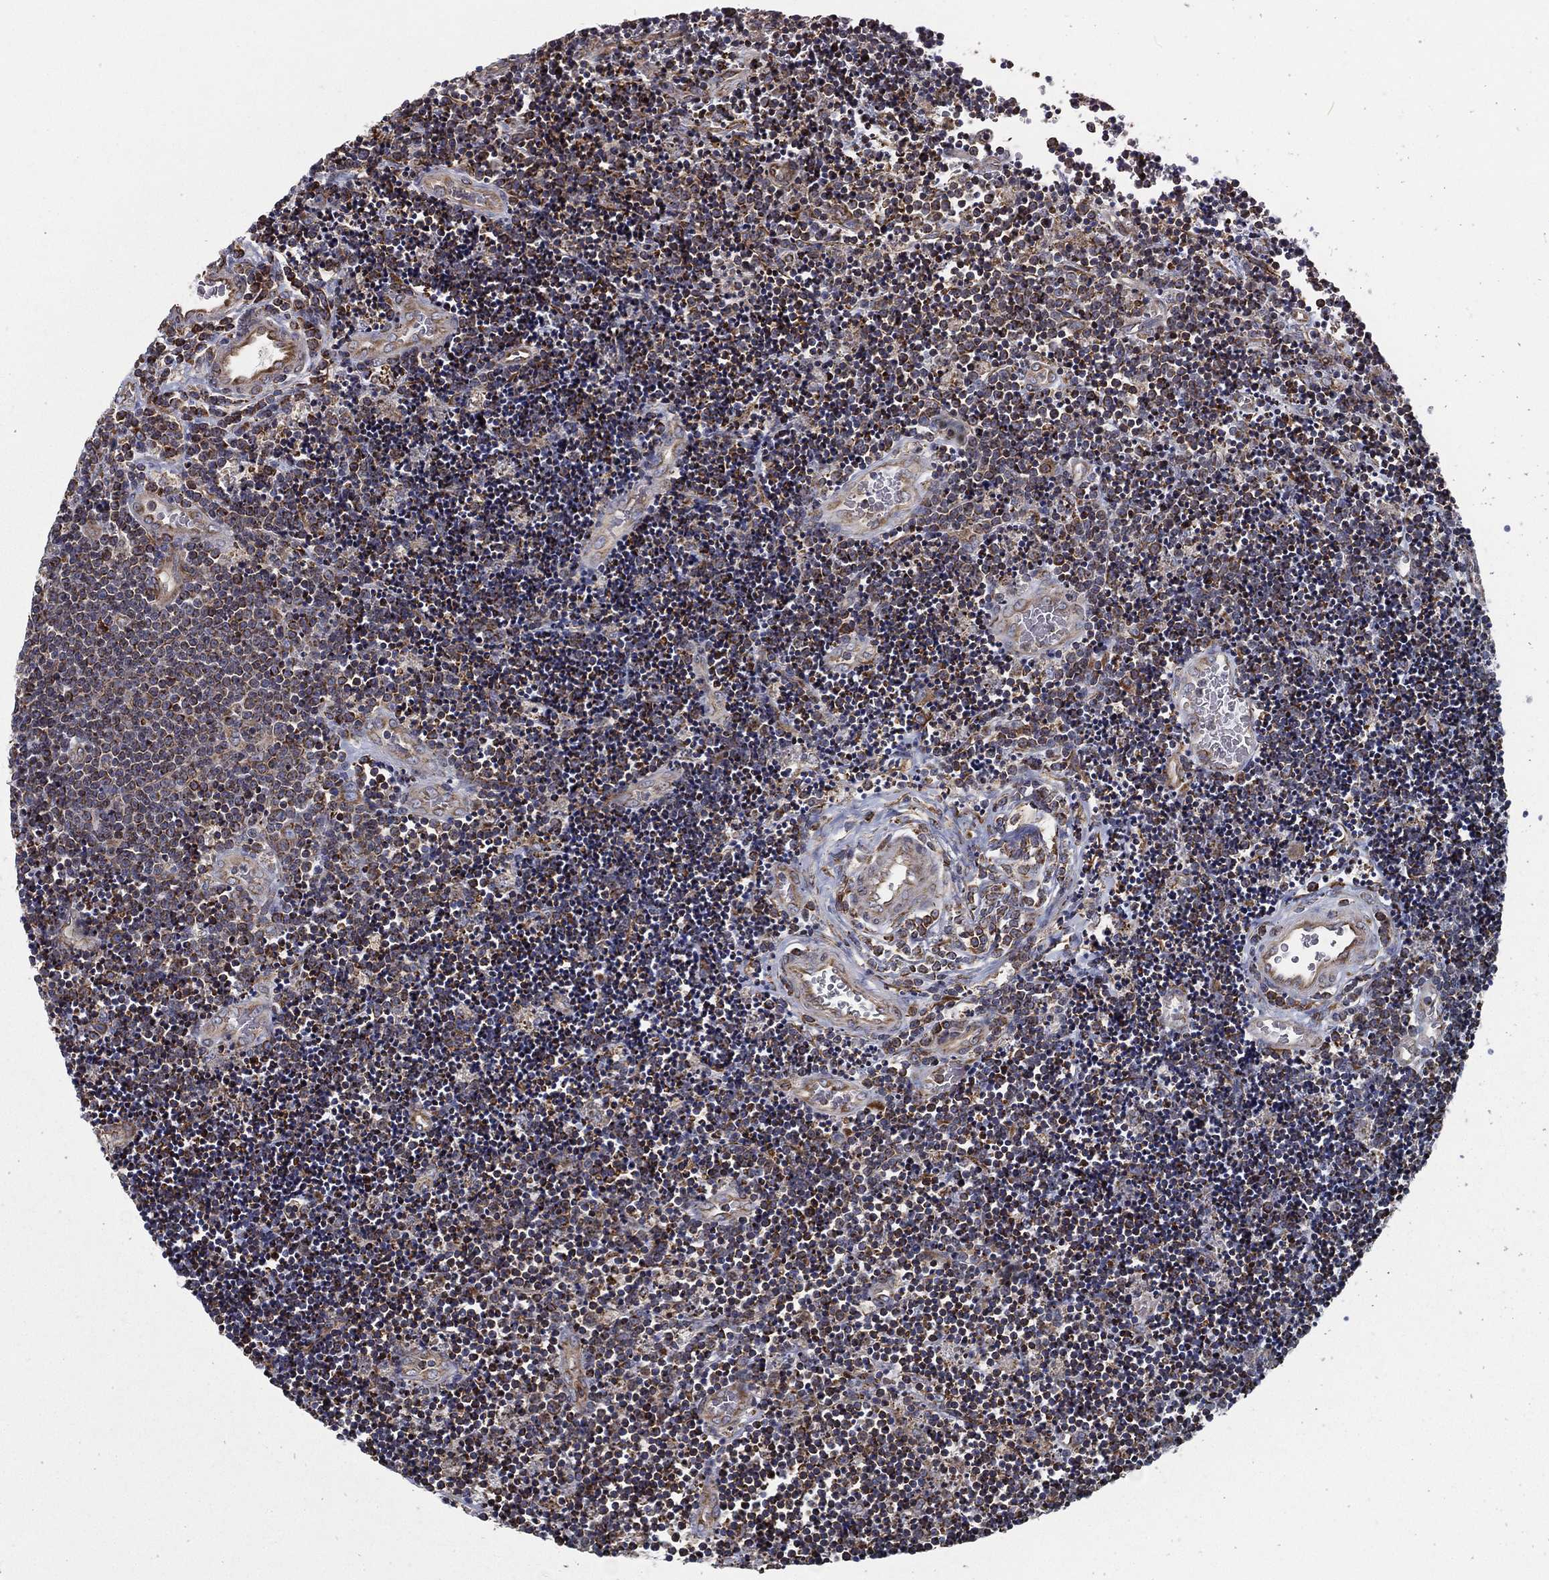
{"staining": {"intensity": "moderate", "quantity": "25%-75%", "location": "cytoplasmic/membranous"}, "tissue": "lymphoma", "cell_type": "Tumor cells", "image_type": "cancer", "snomed": [{"axis": "morphology", "description": "Malignant lymphoma, non-Hodgkin's type, Low grade"}, {"axis": "topography", "description": "Brain"}], "caption": "Immunohistochemical staining of lymphoma reveals moderate cytoplasmic/membranous protein staining in approximately 25%-75% of tumor cells. (Stains: DAB in brown, nuclei in blue, Microscopy: brightfield microscopy at high magnification).", "gene": "MT-CYB", "patient": {"sex": "female", "age": 66}}